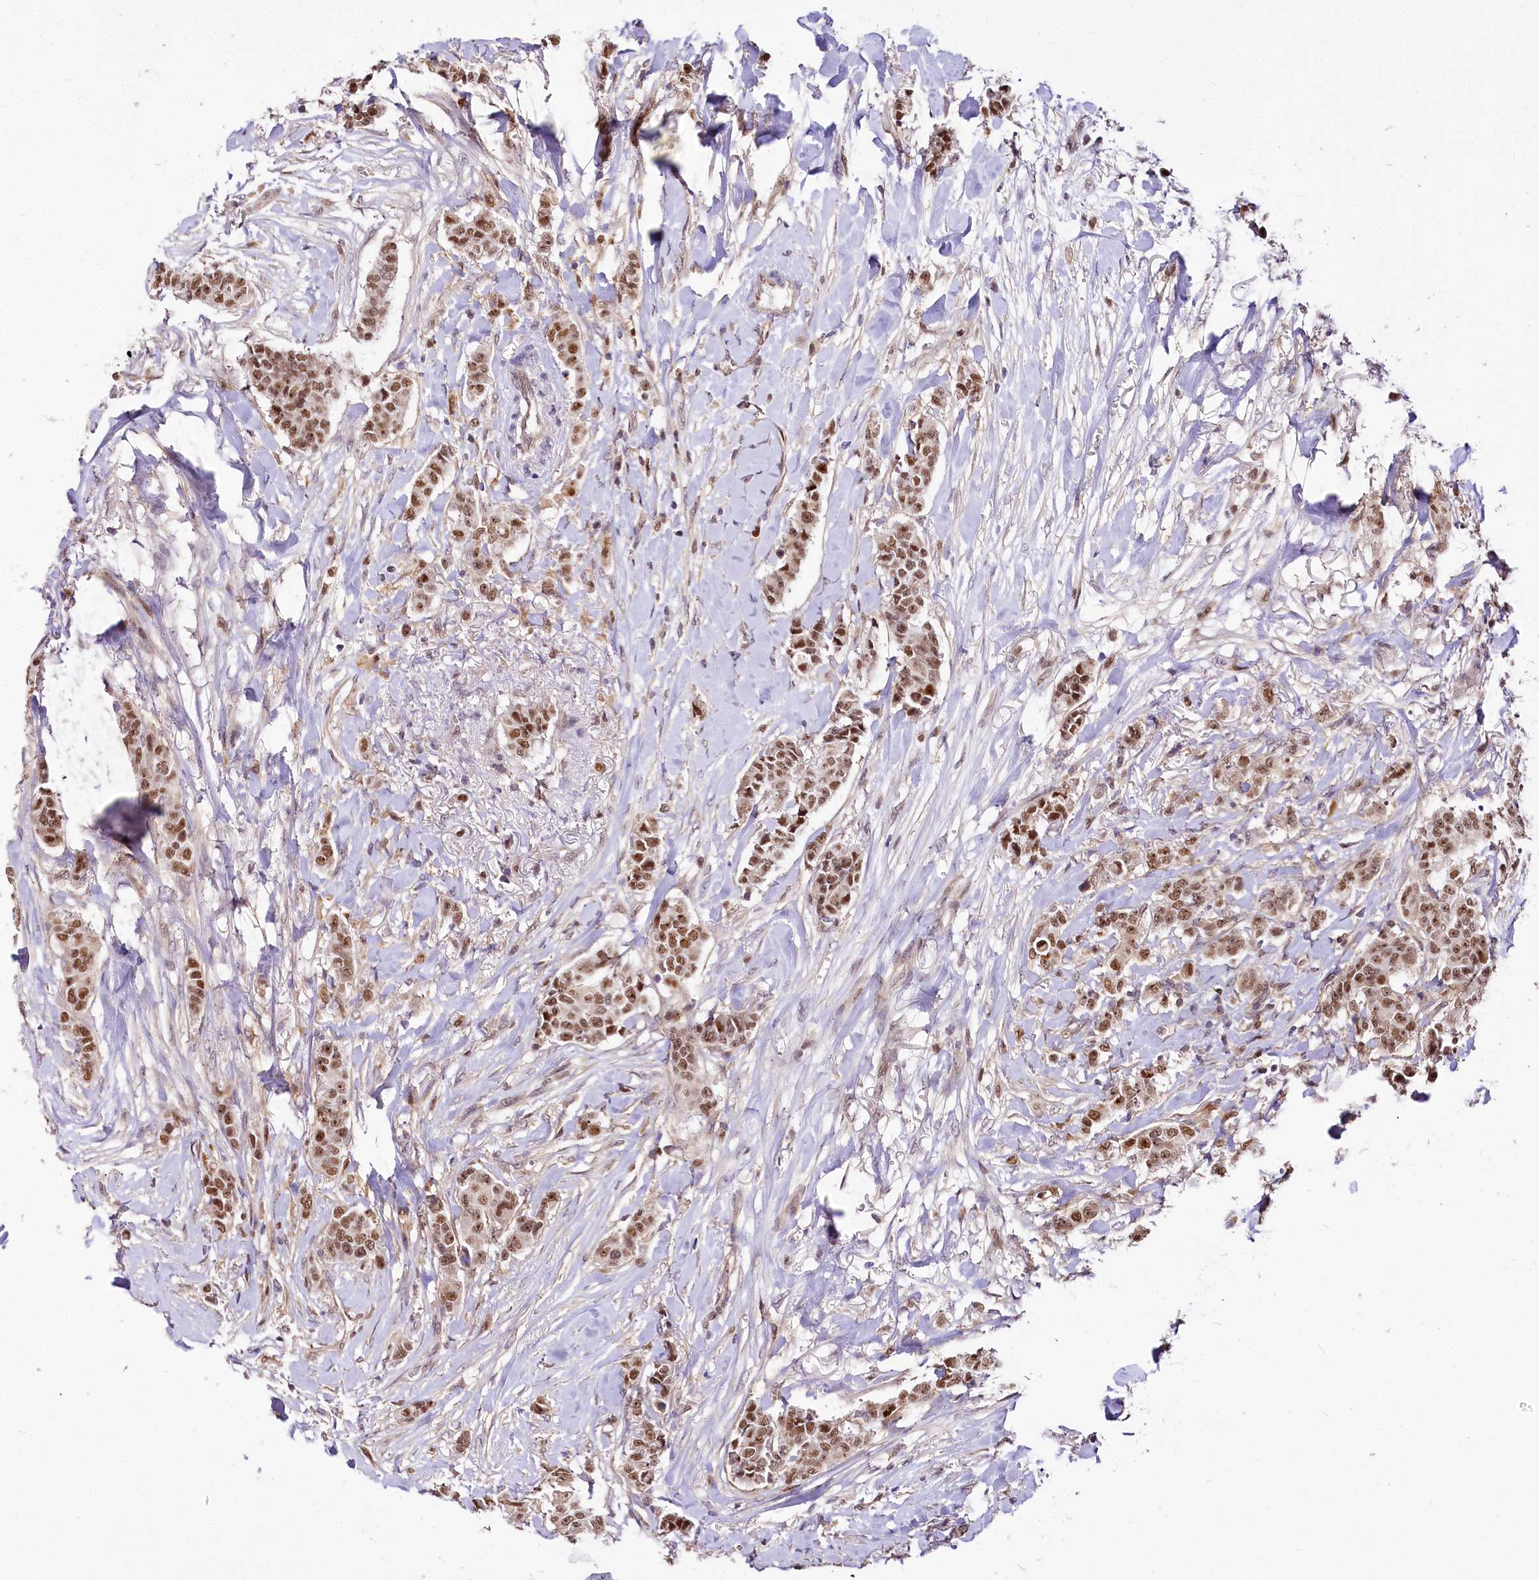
{"staining": {"intensity": "moderate", "quantity": ">75%", "location": "nuclear"}, "tissue": "breast cancer", "cell_type": "Tumor cells", "image_type": "cancer", "snomed": [{"axis": "morphology", "description": "Duct carcinoma"}, {"axis": "topography", "description": "Breast"}], "caption": "Approximately >75% of tumor cells in human breast cancer exhibit moderate nuclear protein expression as visualized by brown immunohistochemical staining.", "gene": "GNL3L", "patient": {"sex": "female", "age": 40}}